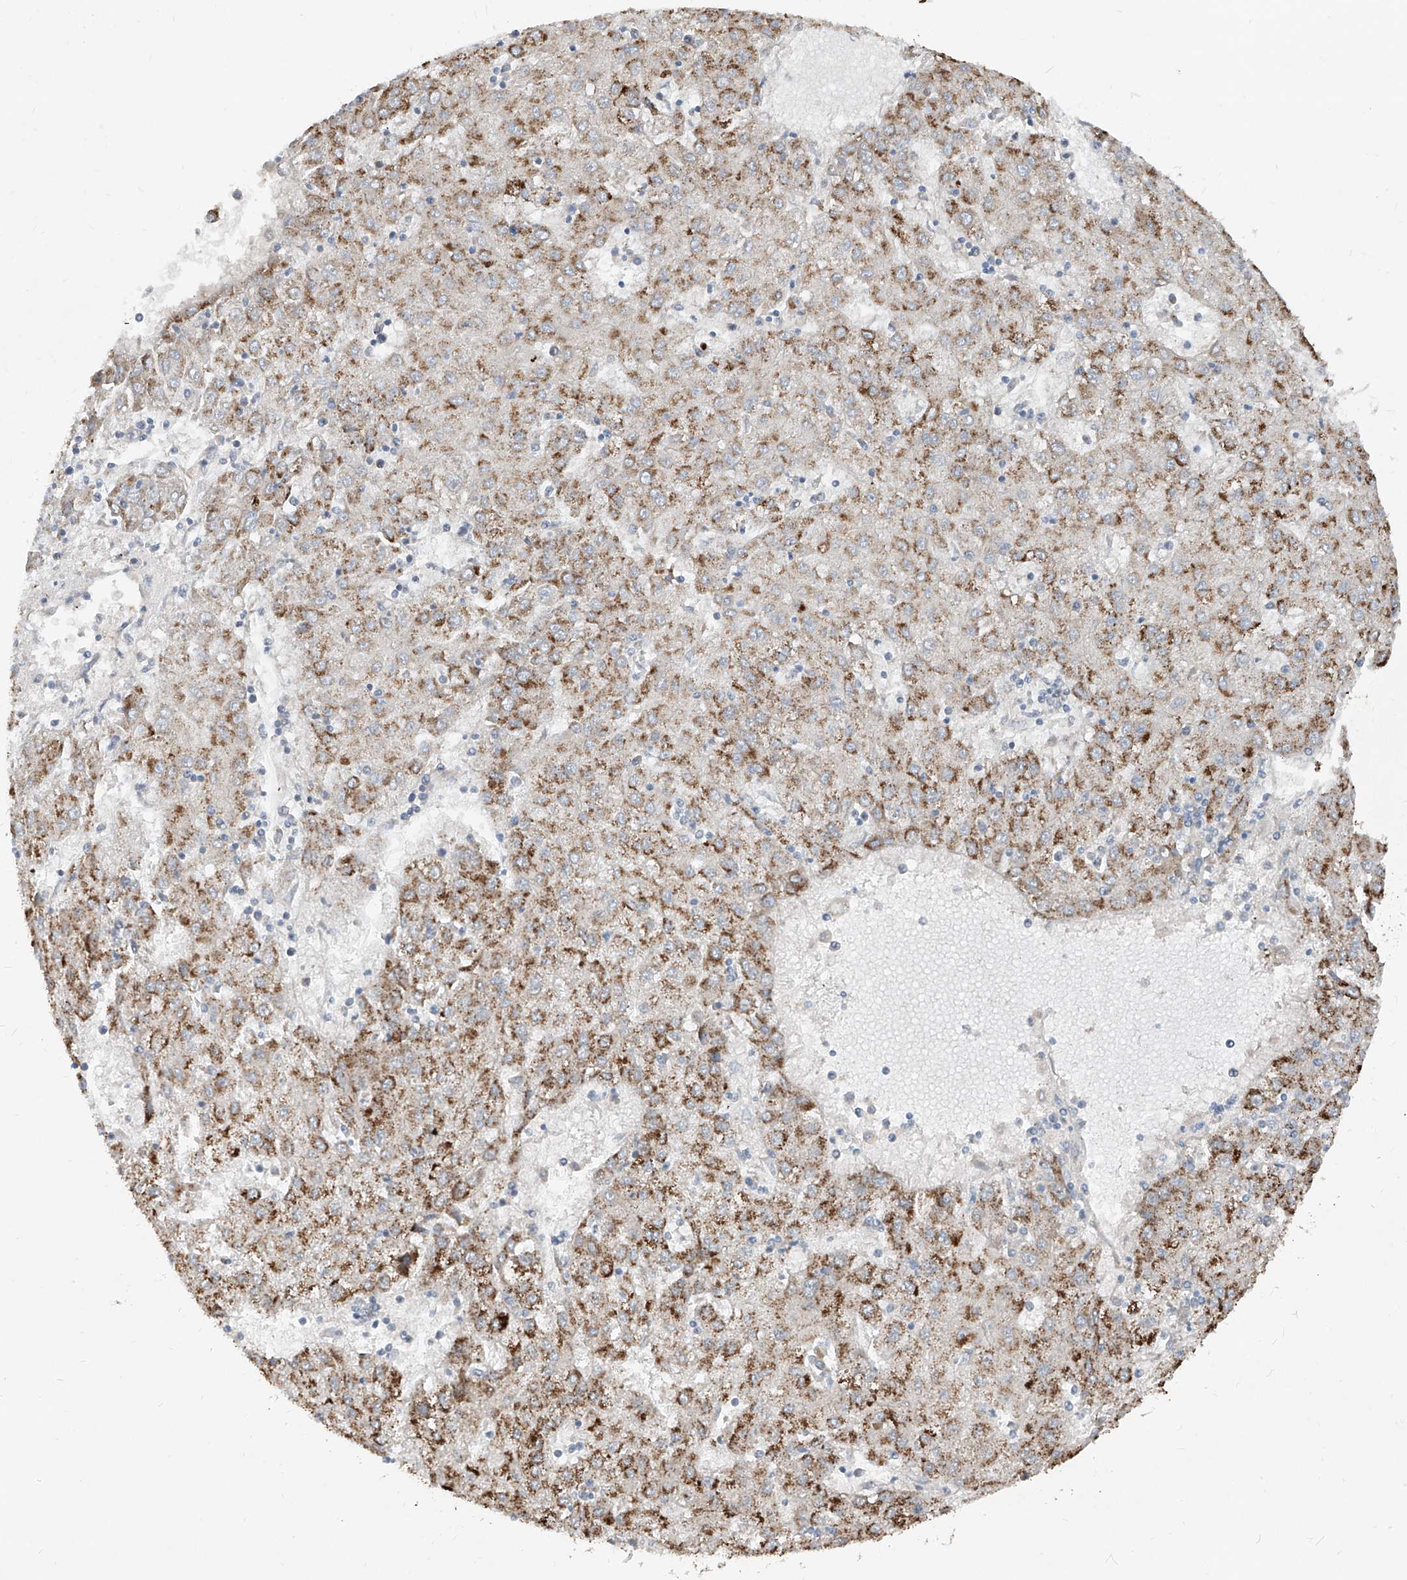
{"staining": {"intensity": "moderate", "quantity": ">75%", "location": "cytoplasmic/membranous"}, "tissue": "liver cancer", "cell_type": "Tumor cells", "image_type": "cancer", "snomed": [{"axis": "morphology", "description": "Carcinoma, Hepatocellular, NOS"}, {"axis": "topography", "description": "Liver"}], "caption": "Protein staining of liver cancer tissue exhibits moderate cytoplasmic/membranous staining in about >75% of tumor cells. (DAB IHC, brown staining for protein, blue staining for nuclei).", "gene": "ABCD3", "patient": {"sex": "male", "age": 72}}